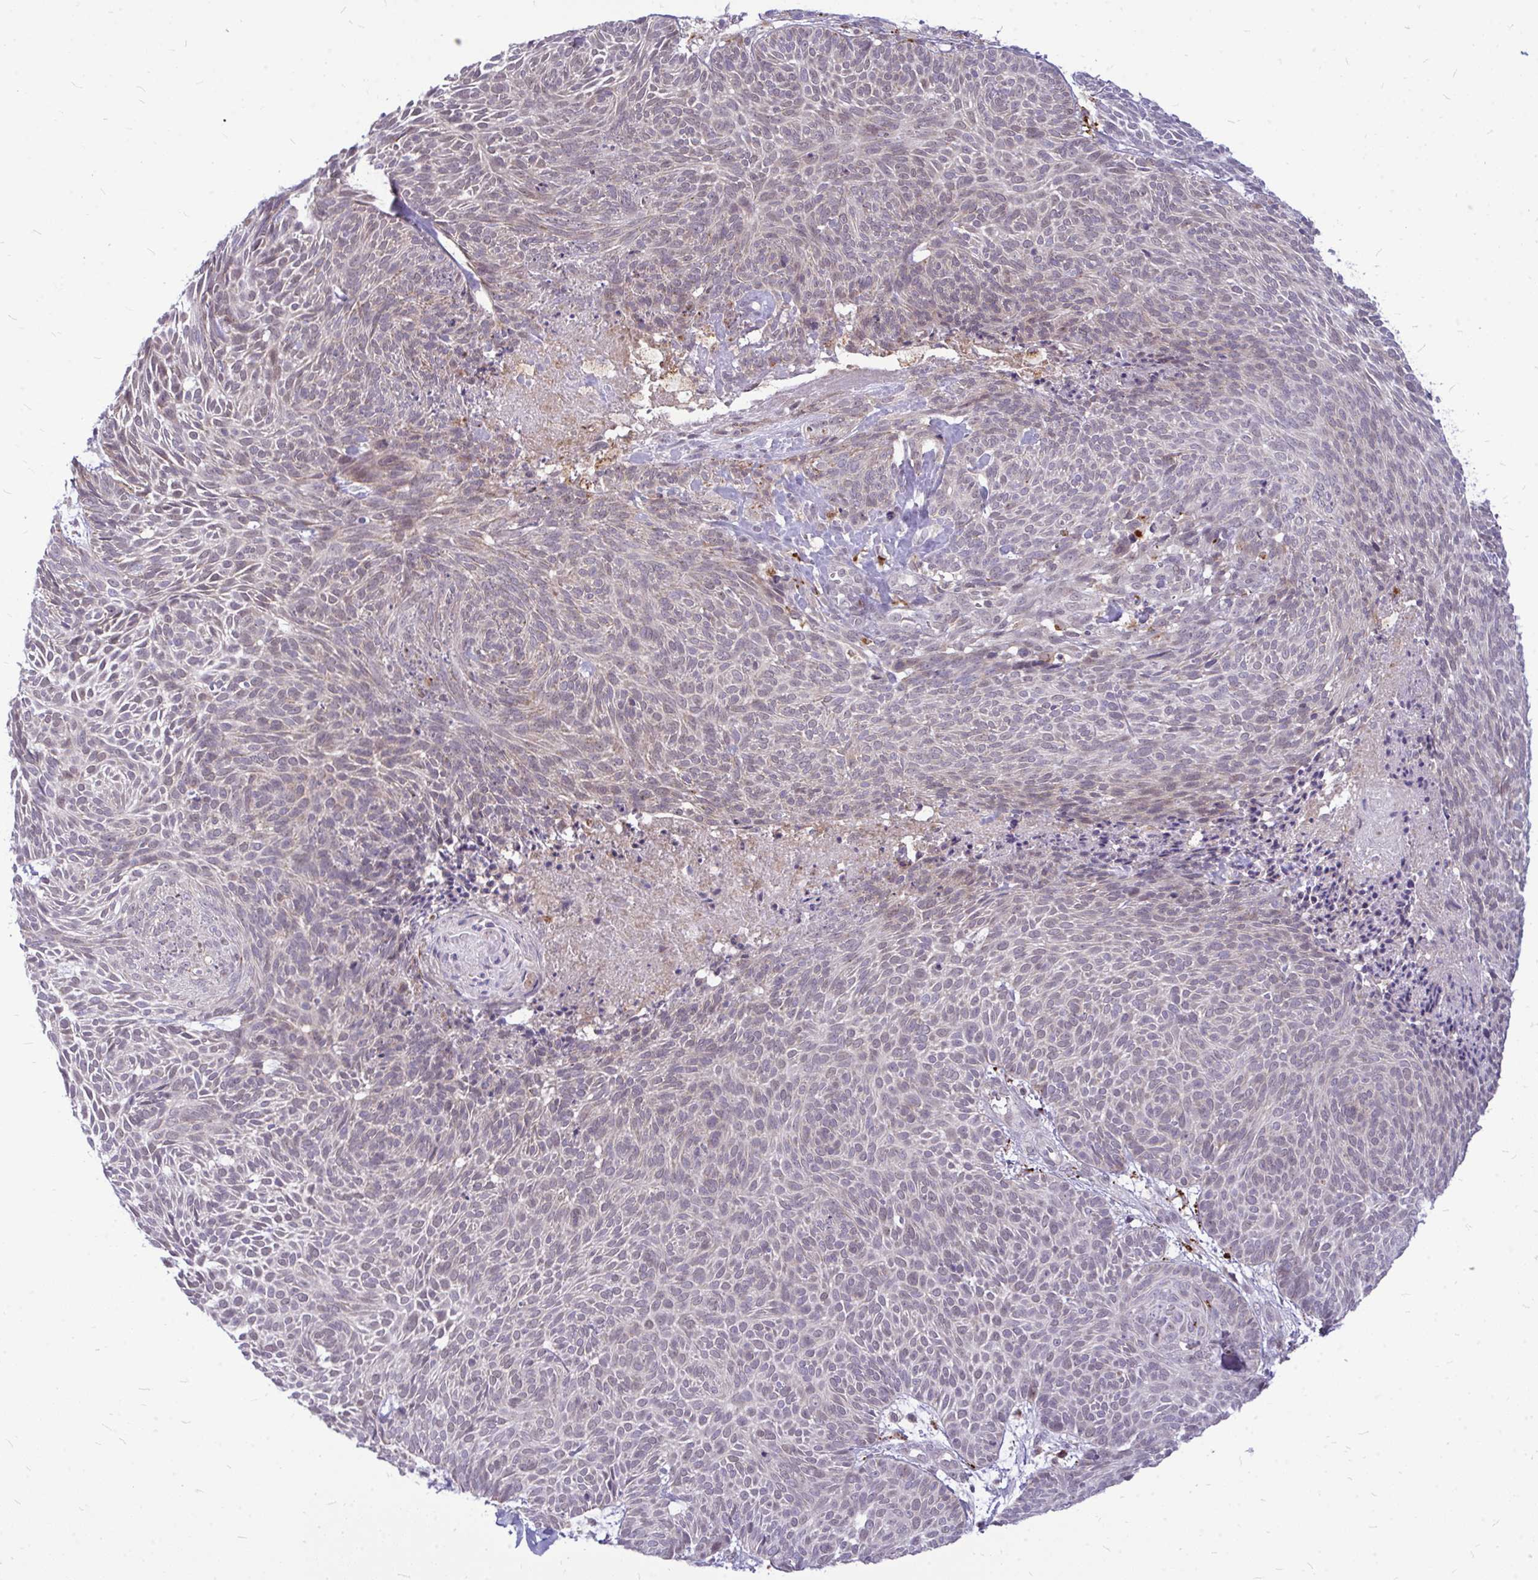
{"staining": {"intensity": "weak", "quantity": "<25%", "location": "cytoplasmic/membranous"}, "tissue": "skin cancer", "cell_type": "Tumor cells", "image_type": "cancer", "snomed": [{"axis": "morphology", "description": "Basal cell carcinoma"}, {"axis": "topography", "description": "Skin"}, {"axis": "topography", "description": "Skin of trunk"}], "caption": "The image displays no staining of tumor cells in skin basal cell carcinoma. Nuclei are stained in blue.", "gene": "ZSCAN25", "patient": {"sex": "male", "age": 74}}